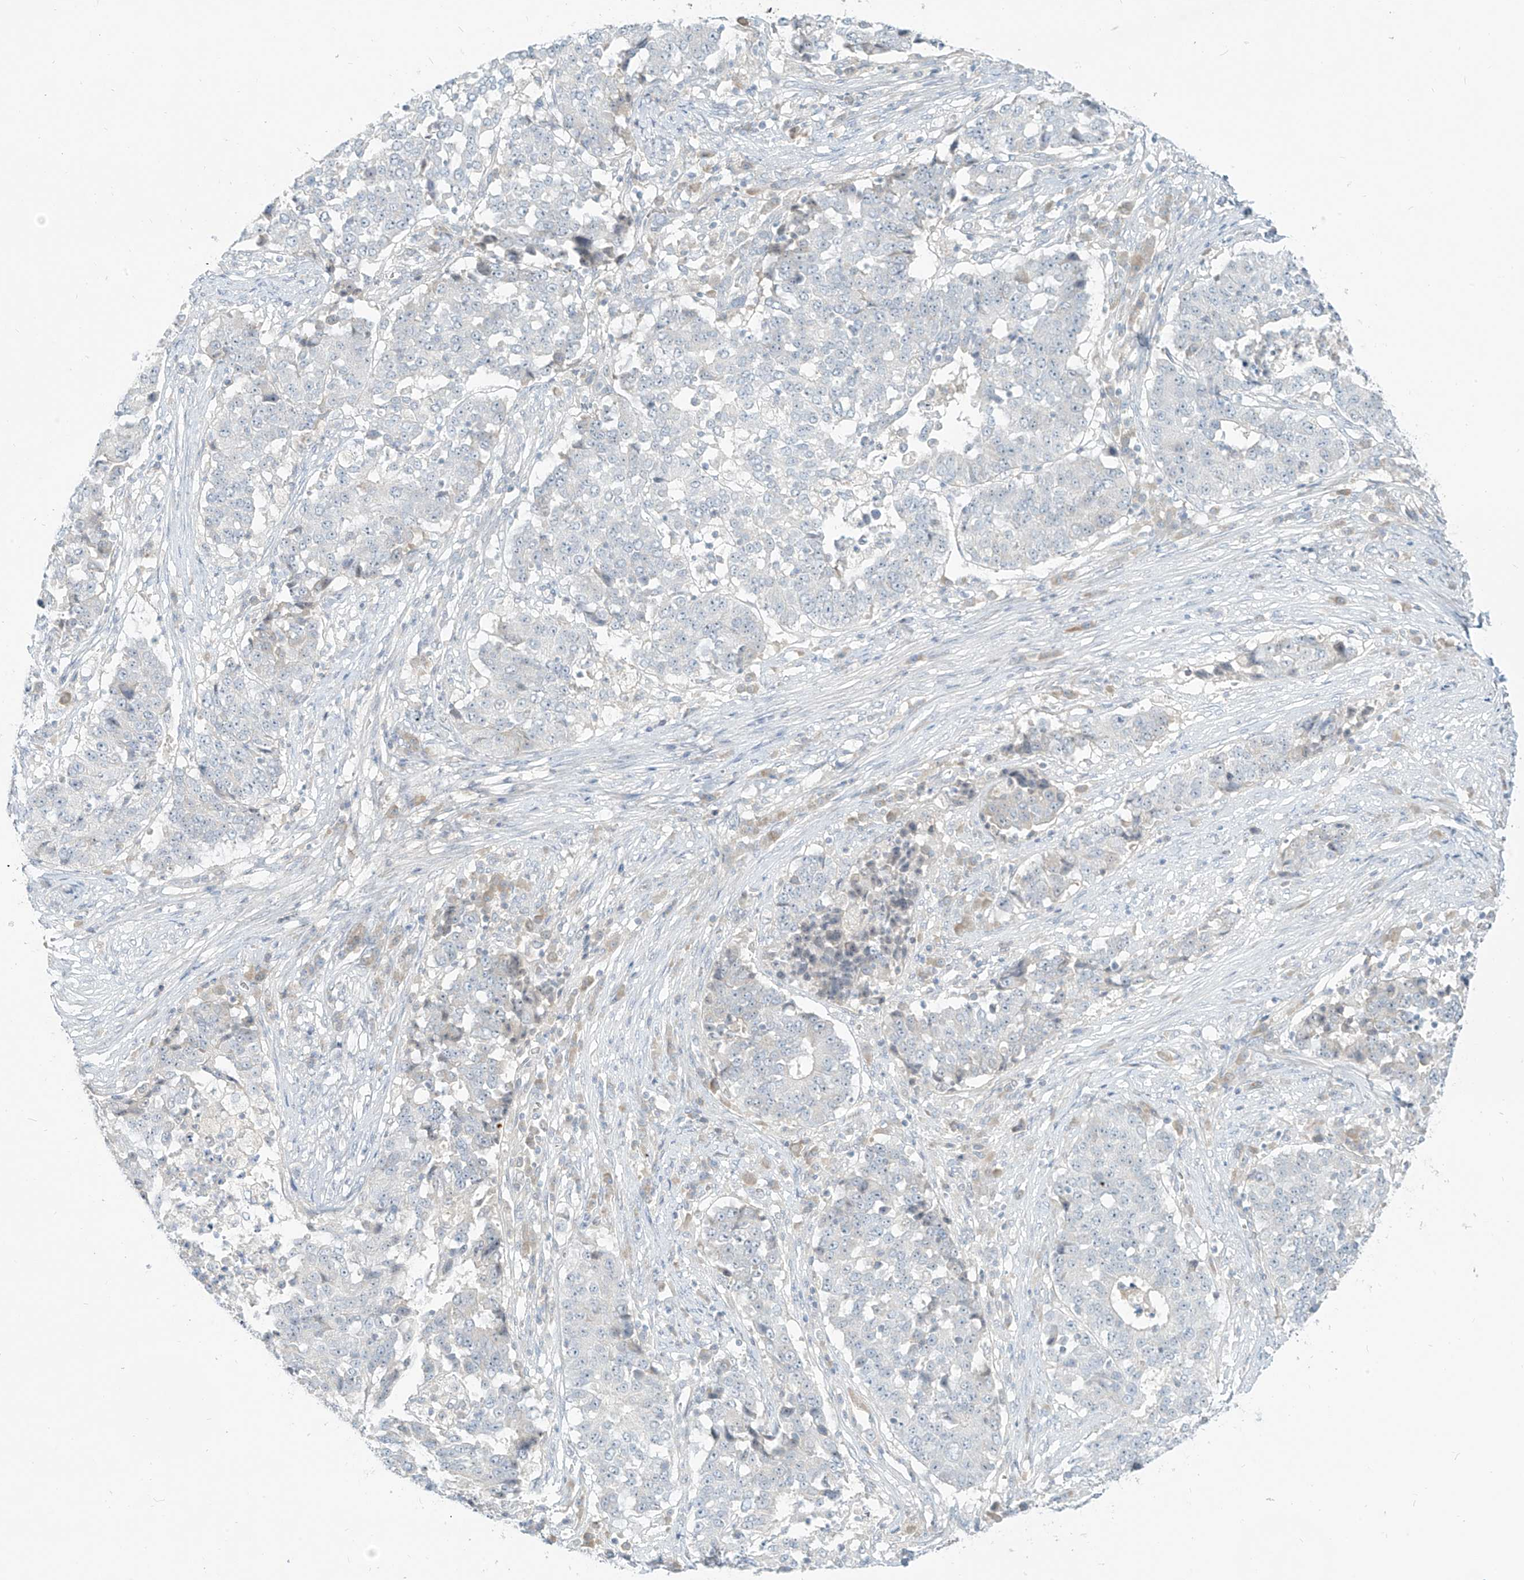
{"staining": {"intensity": "negative", "quantity": "none", "location": "none"}, "tissue": "stomach cancer", "cell_type": "Tumor cells", "image_type": "cancer", "snomed": [{"axis": "morphology", "description": "Adenocarcinoma, NOS"}, {"axis": "topography", "description": "Stomach"}], "caption": "DAB (3,3'-diaminobenzidine) immunohistochemical staining of human stomach adenocarcinoma shows no significant positivity in tumor cells. The staining is performed using DAB brown chromogen with nuclei counter-stained in using hematoxylin.", "gene": "C2orf42", "patient": {"sex": "male", "age": 59}}